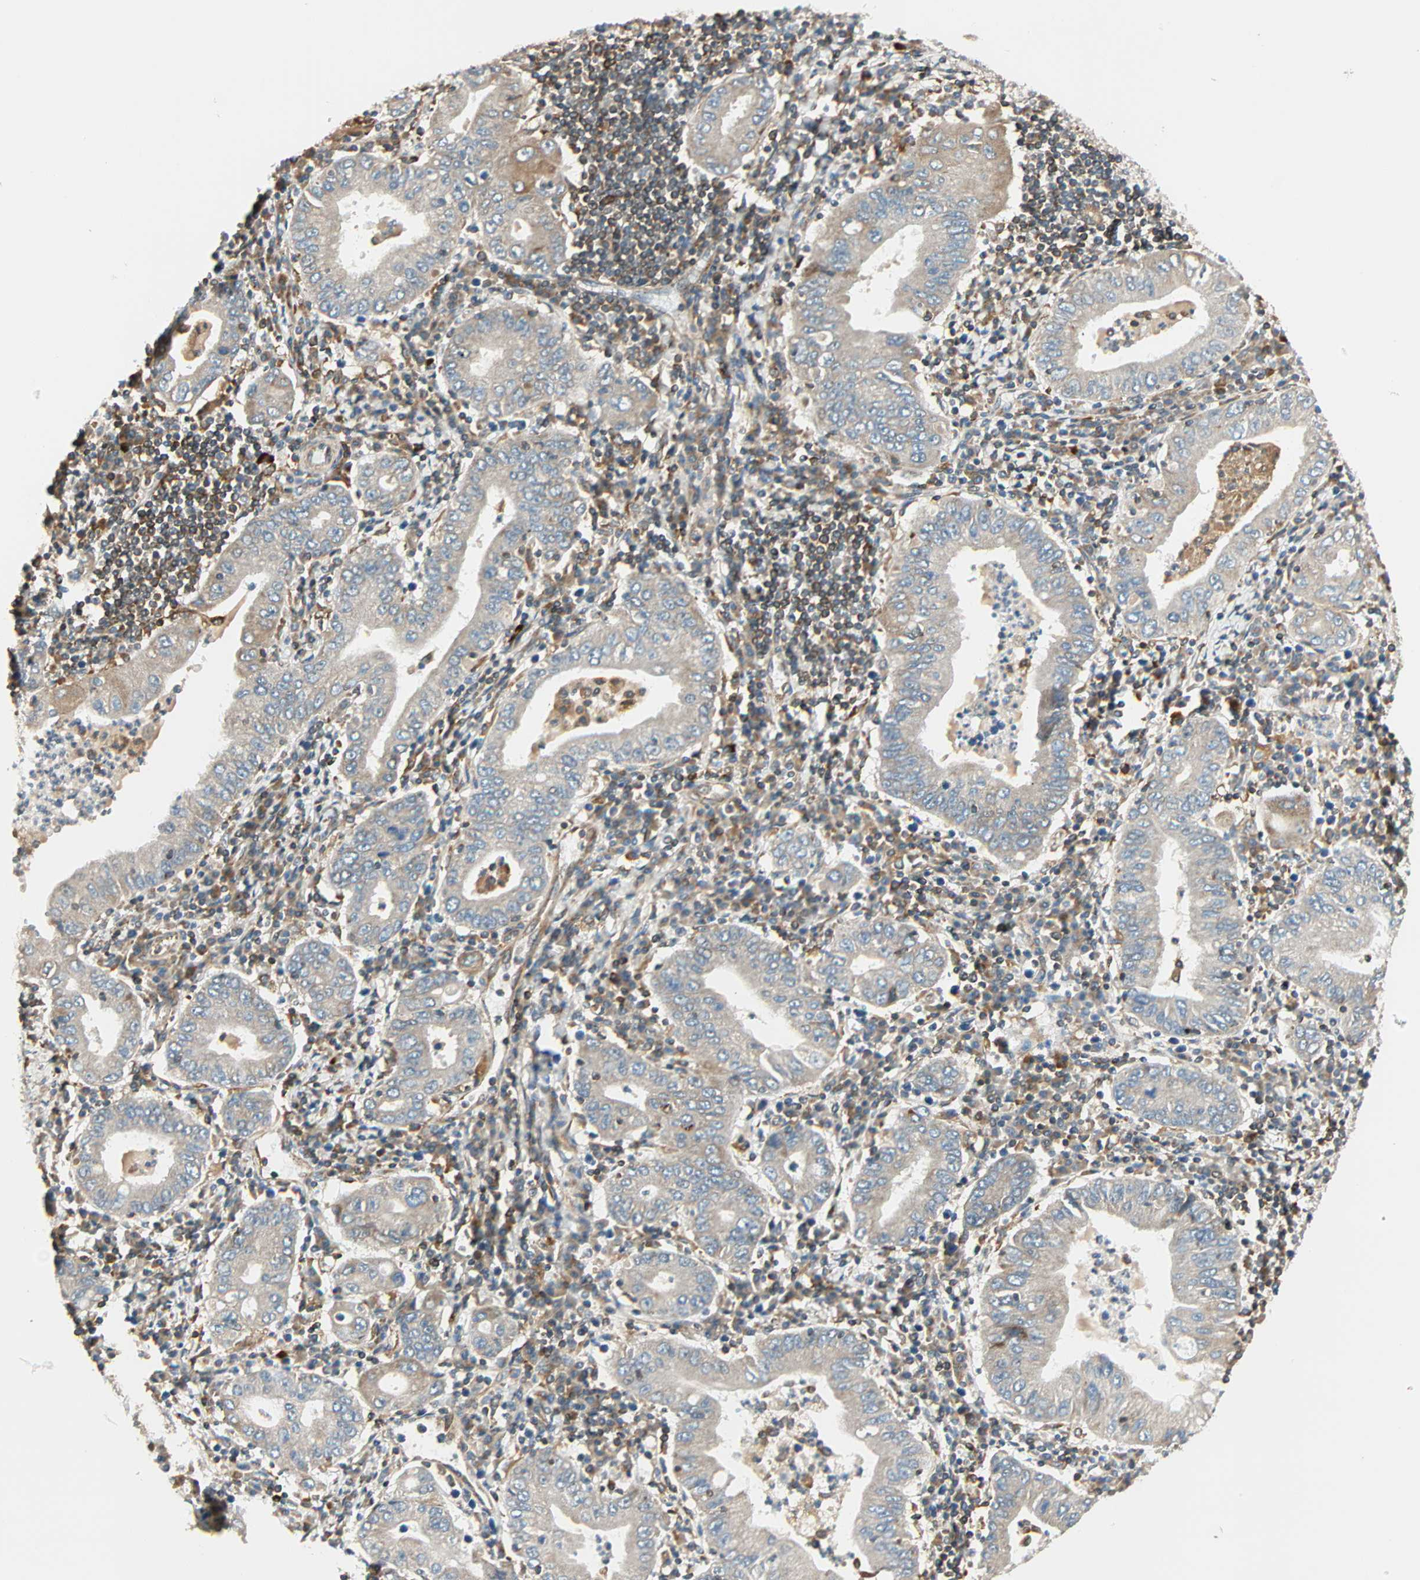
{"staining": {"intensity": "weak", "quantity": ">75%", "location": "cytoplasmic/membranous"}, "tissue": "stomach cancer", "cell_type": "Tumor cells", "image_type": "cancer", "snomed": [{"axis": "morphology", "description": "Normal tissue, NOS"}, {"axis": "morphology", "description": "Adenocarcinoma, NOS"}, {"axis": "topography", "description": "Esophagus"}, {"axis": "topography", "description": "Stomach, upper"}, {"axis": "topography", "description": "Peripheral nerve tissue"}], "caption": "Protein analysis of adenocarcinoma (stomach) tissue exhibits weak cytoplasmic/membranous staining in about >75% of tumor cells.", "gene": "PNPLA6", "patient": {"sex": "male", "age": 62}}